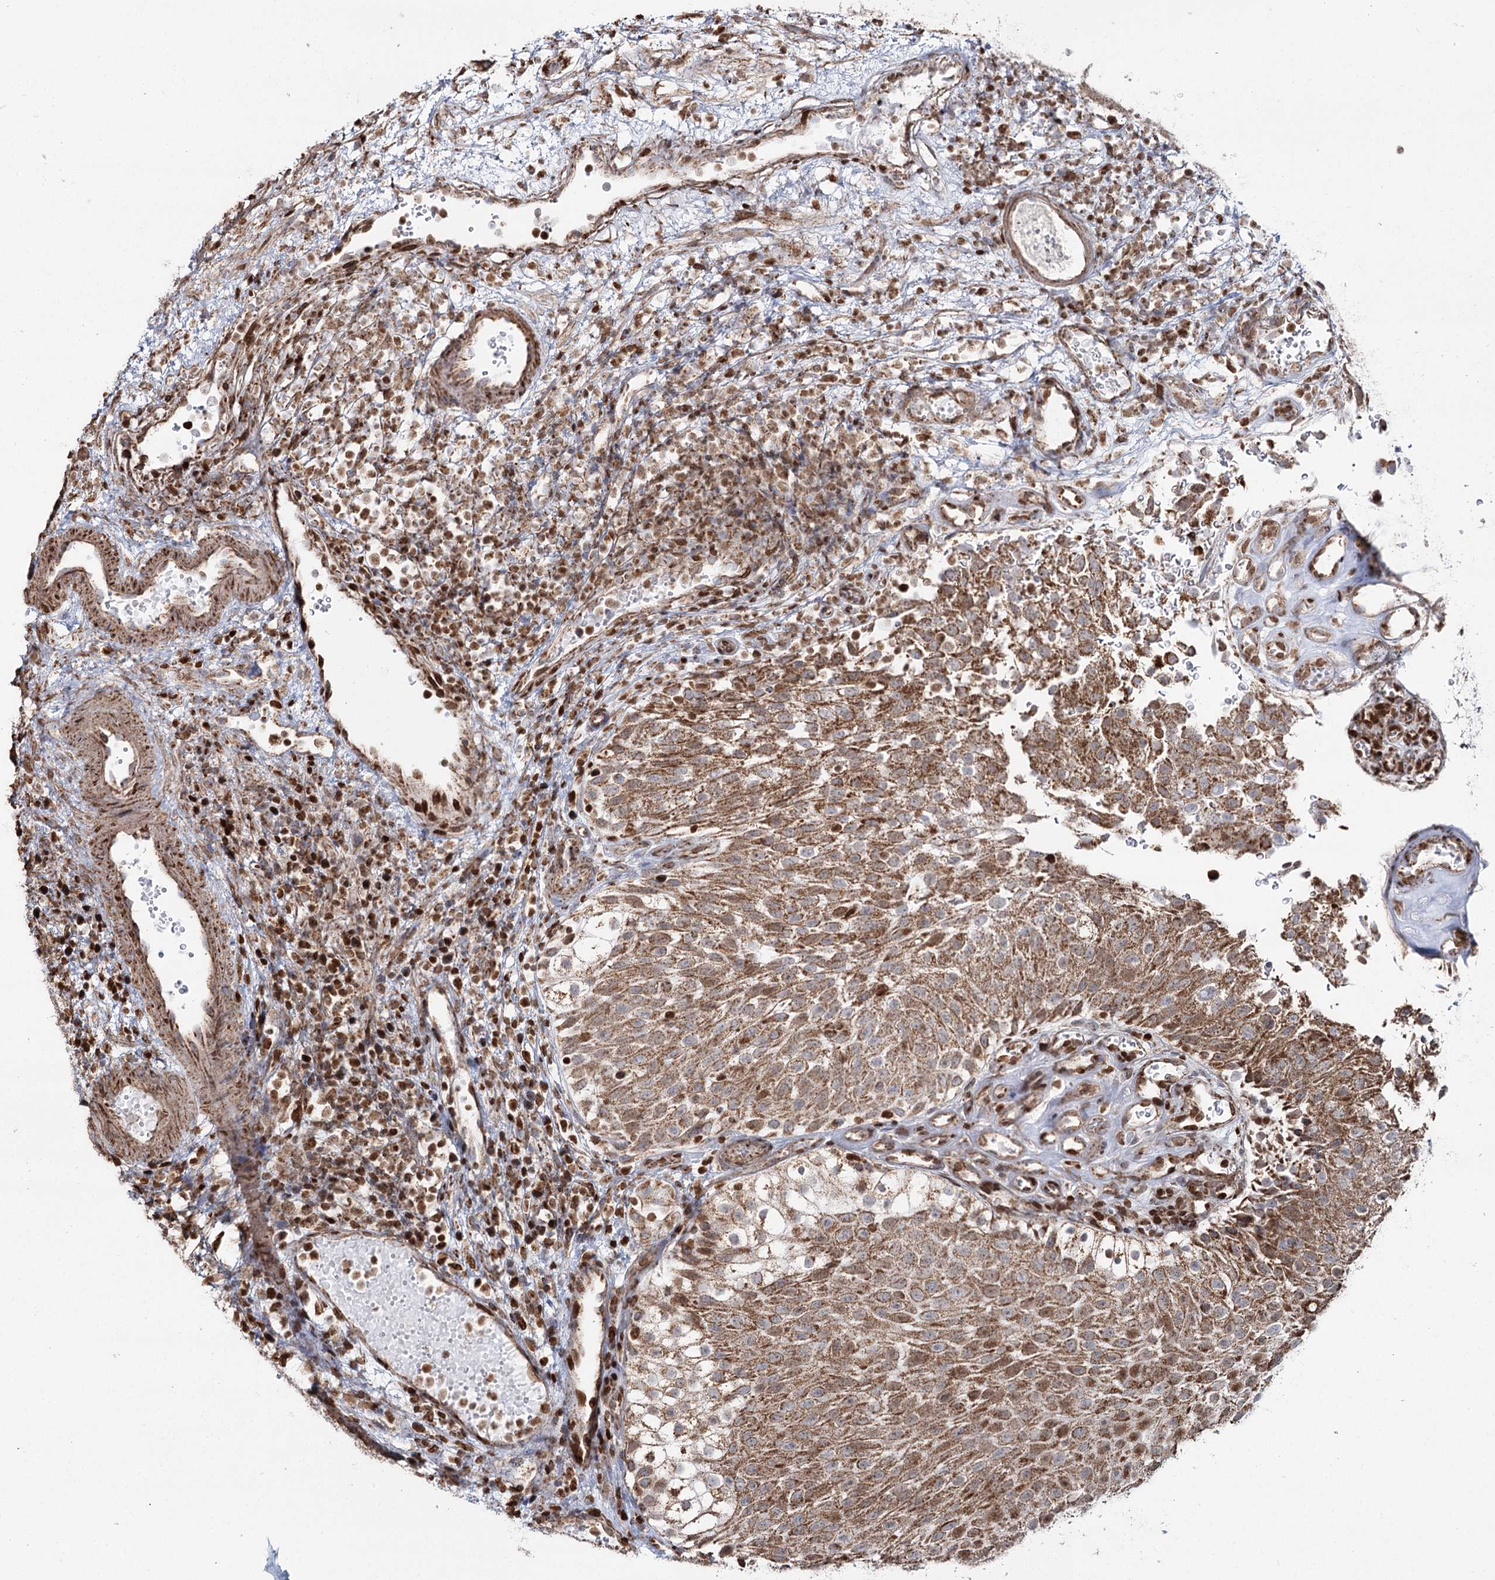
{"staining": {"intensity": "strong", "quantity": ">75%", "location": "cytoplasmic/membranous"}, "tissue": "urothelial cancer", "cell_type": "Tumor cells", "image_type": "cancer", "snomed": [{"axis": "morphology", "description": "Urothelial carcinoma, Low grade"}, {"axis": "topography", "description": "Urinary bladder"}], "caption": "Low-grade urothelial carcinoma stained with a brown dye displays strong cytoplasmic/membranous positive expression in approximately >75% of tumor cells.", "gene": "PDHX", "patient": {"sex": "male", "age": 78}}